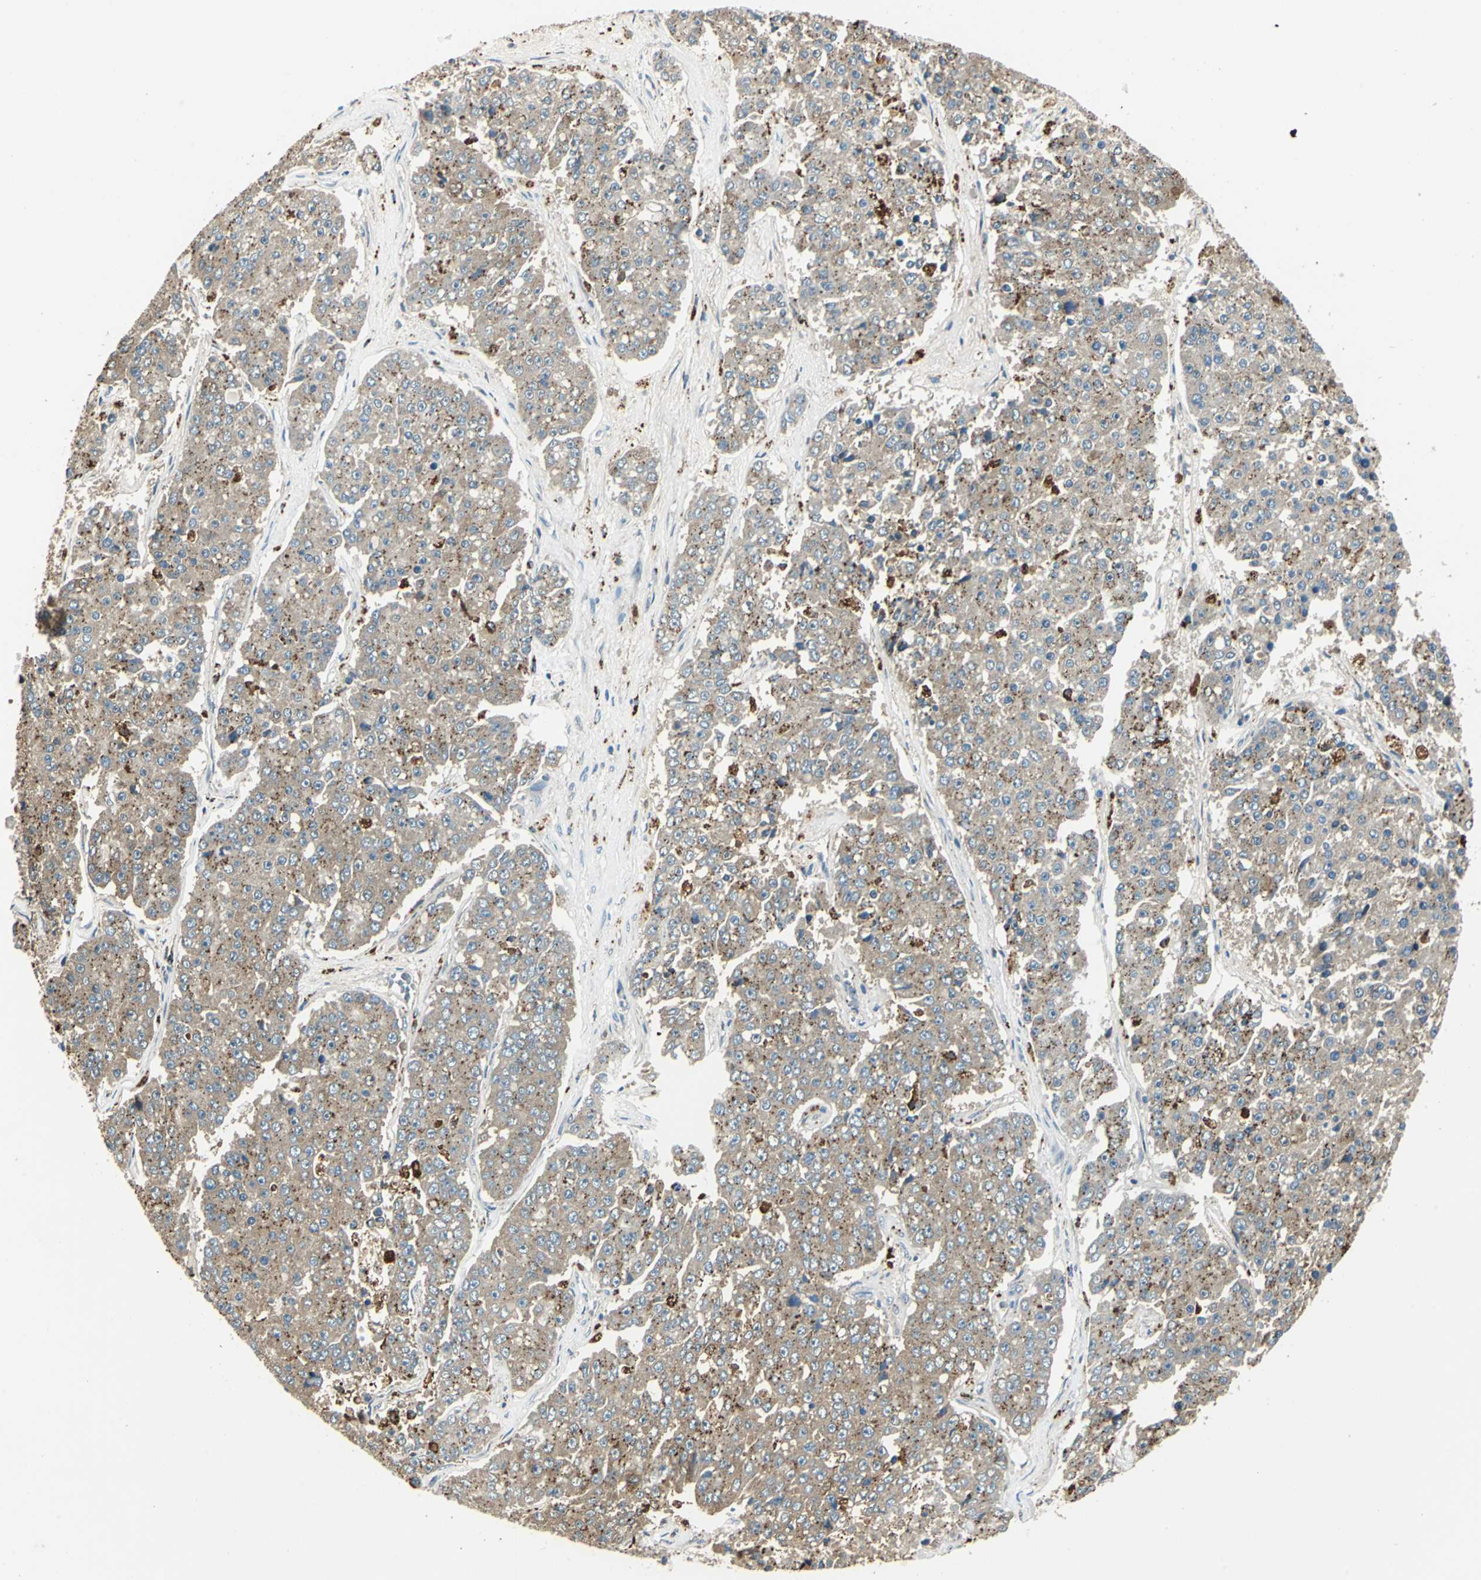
{"staining": {"intensity": "weak", "quantity": ">75%", "location": "cytoplasmic/membranous"}, "tissue": "pancreatic cancer", "cell_type": "Tumor cells", "image_type": "cancer", "snomed": [{"axis": "morphology", "description": "Adenocarcinoma, NOS"}, {"axis": "topography", "description": "Pancreas"}], "caption": "Protein expression analysis of human pancreatic cancer (adenocarcinoma) reveals weak cytoplasmic/membranous staining in about >75% of tumor cells. The staining is performed using DAB brown chromogen to label protein expression. The nuclei are counter-stained blue using hematoxylin.", "gene": "NIT1", "patient": {"sex": "male", "age": 50}}